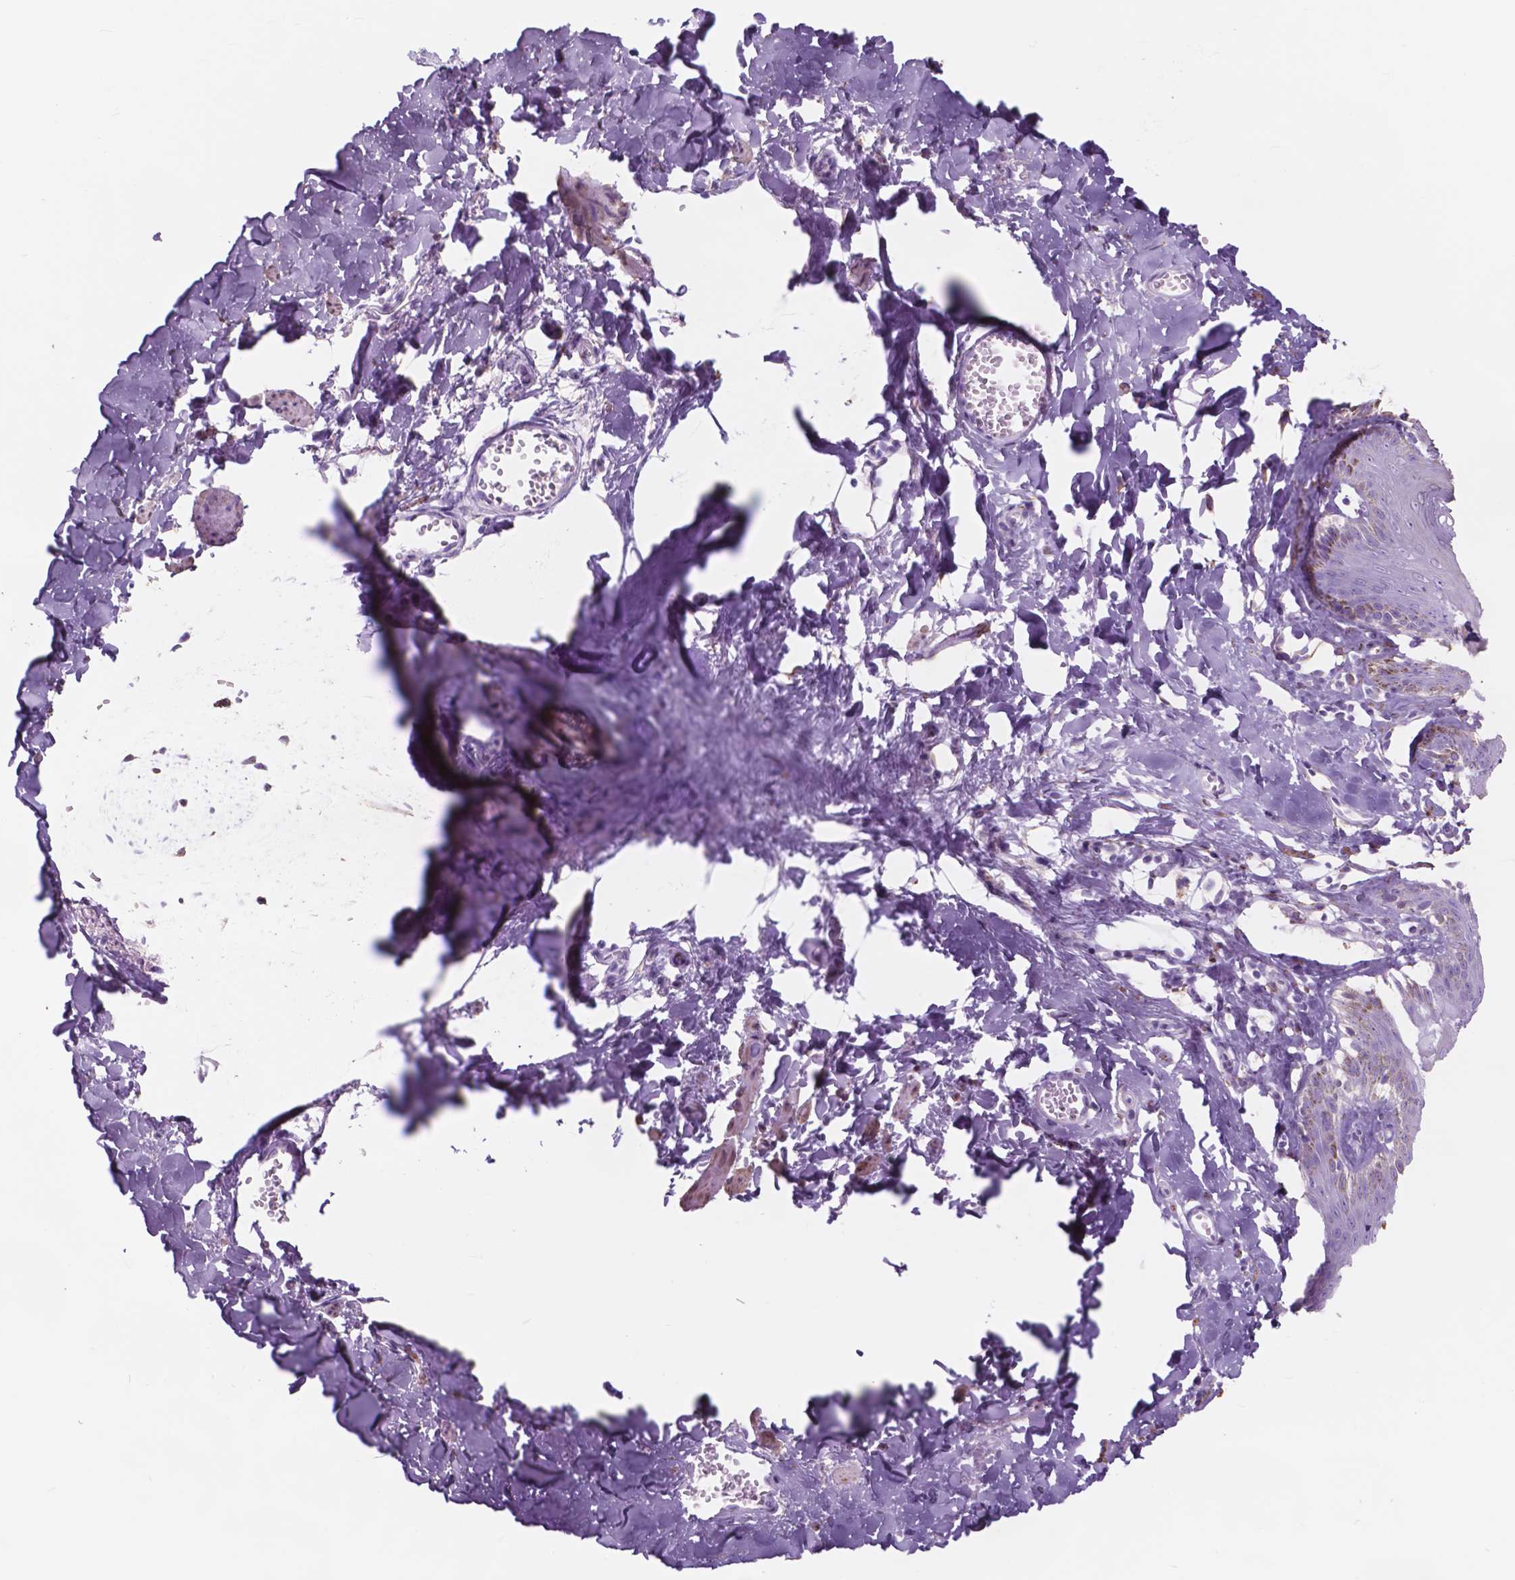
{"staining": {"intensity": "negative", "quantity": "none", "location": "none"}, "tissue": "skin", "cell_type": "Epidermal cells", "image_type": "normal", "snomed": [{"axis": "morphology", "description": "Normal tissue, NOS"}, {"axis": "topography", "description": "Vulva"}, {"axis": "topography", "description": "Peripheral nerve tissue"}], "caption": "A photomicrograph of skin stained for a protein demonstrates no brown staining in epidermal cells. Nuclei are stained in blue.", "gene": "FXYD2", "patient": {"sex": "female", "age": 66}}